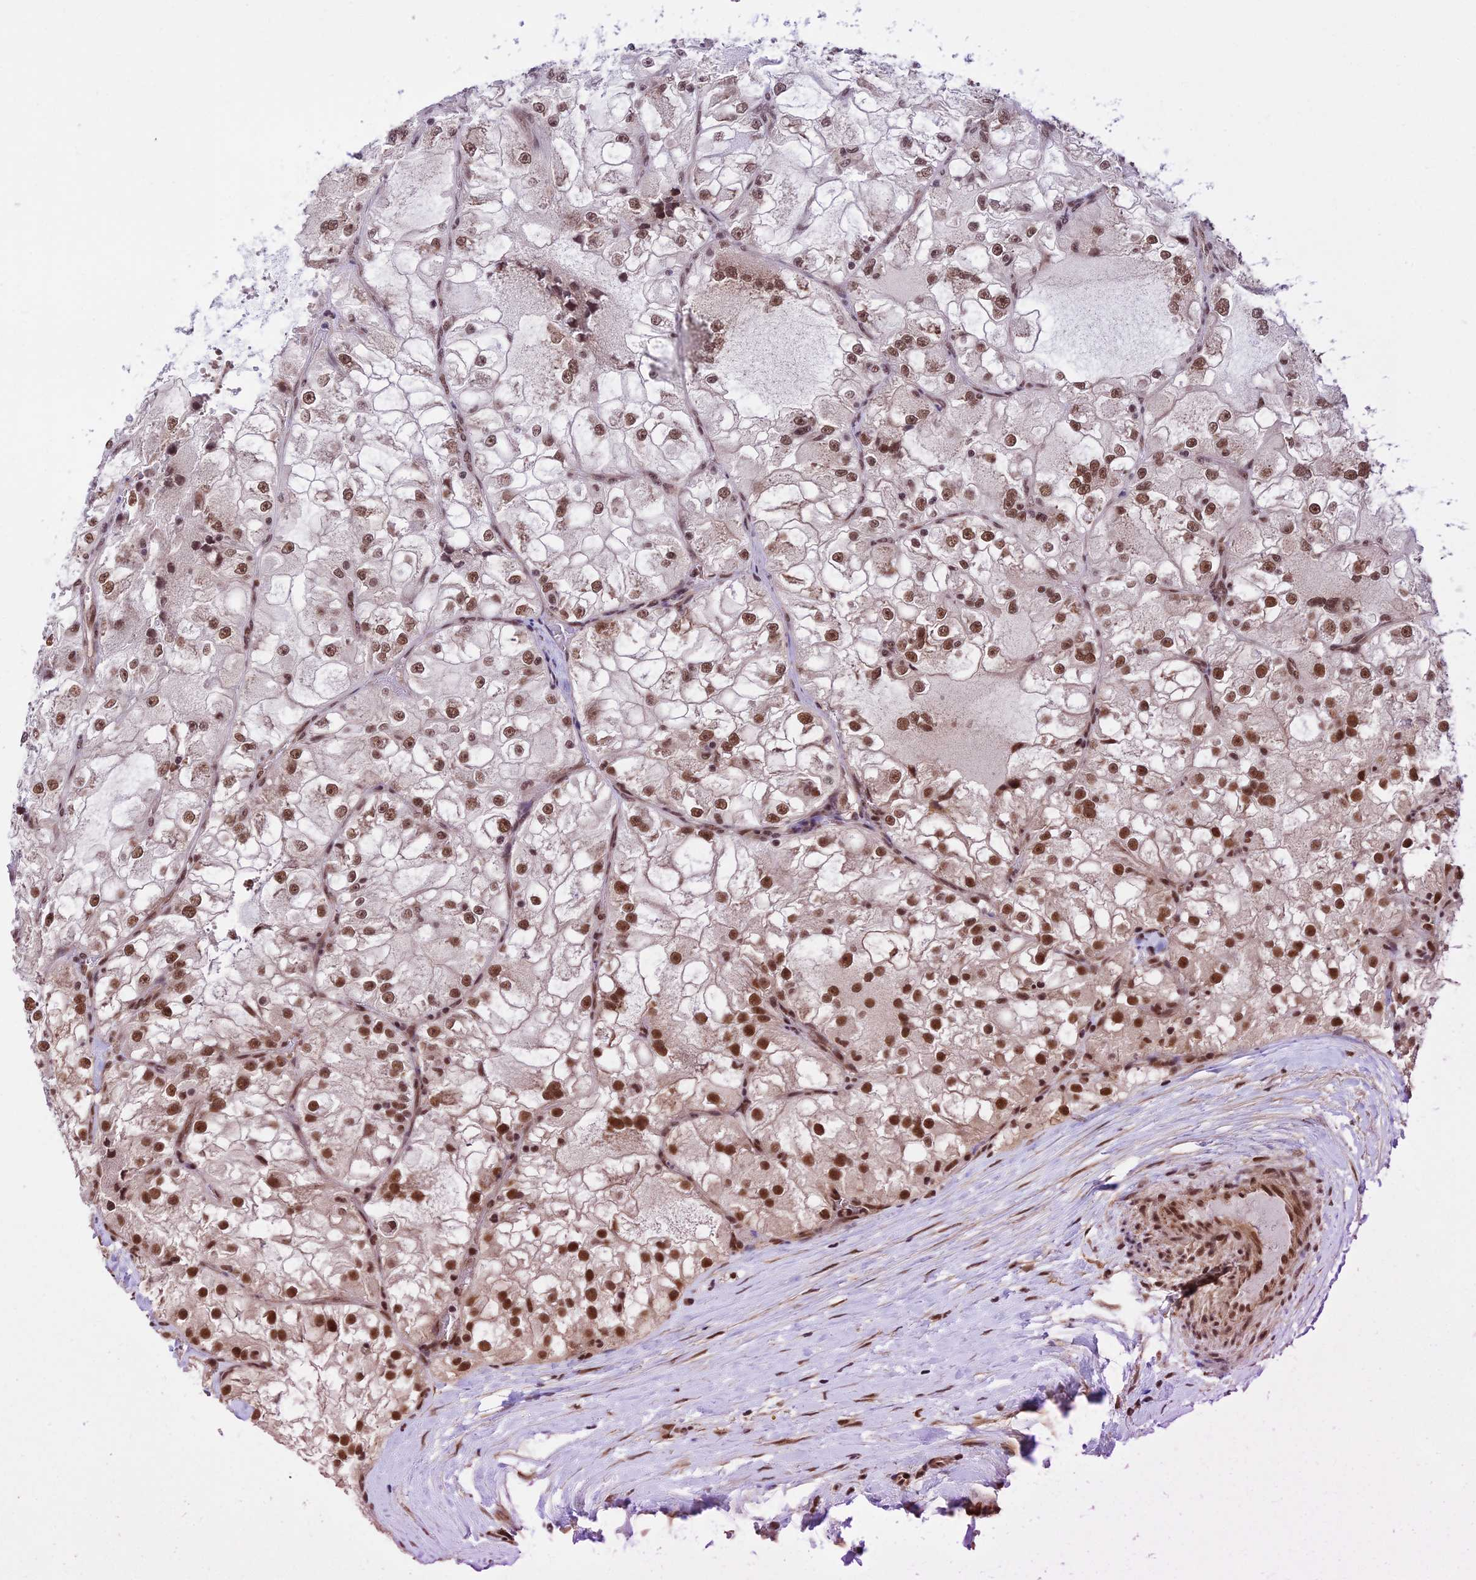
{"staining": {"intensity": "moderate", "quantity": ">75%", "location": "nuclear"}, "tissue": "renal cancer", "cell_type": "Tumor cells", "image_type": "cancer", "snomed": [{"axis": "morphology", "description": "Adenocarcinoma, NOS"}, {"axis": "topography", "description": "Kidney"}], "caption": "A medium amount of moderate nuclear positivity is present in approximately >75% of tumor cells in renal cancer (adenocarcinoma) tissue.", "gene": "RBM42", "patient": {"sex": "female", "age": 72}}